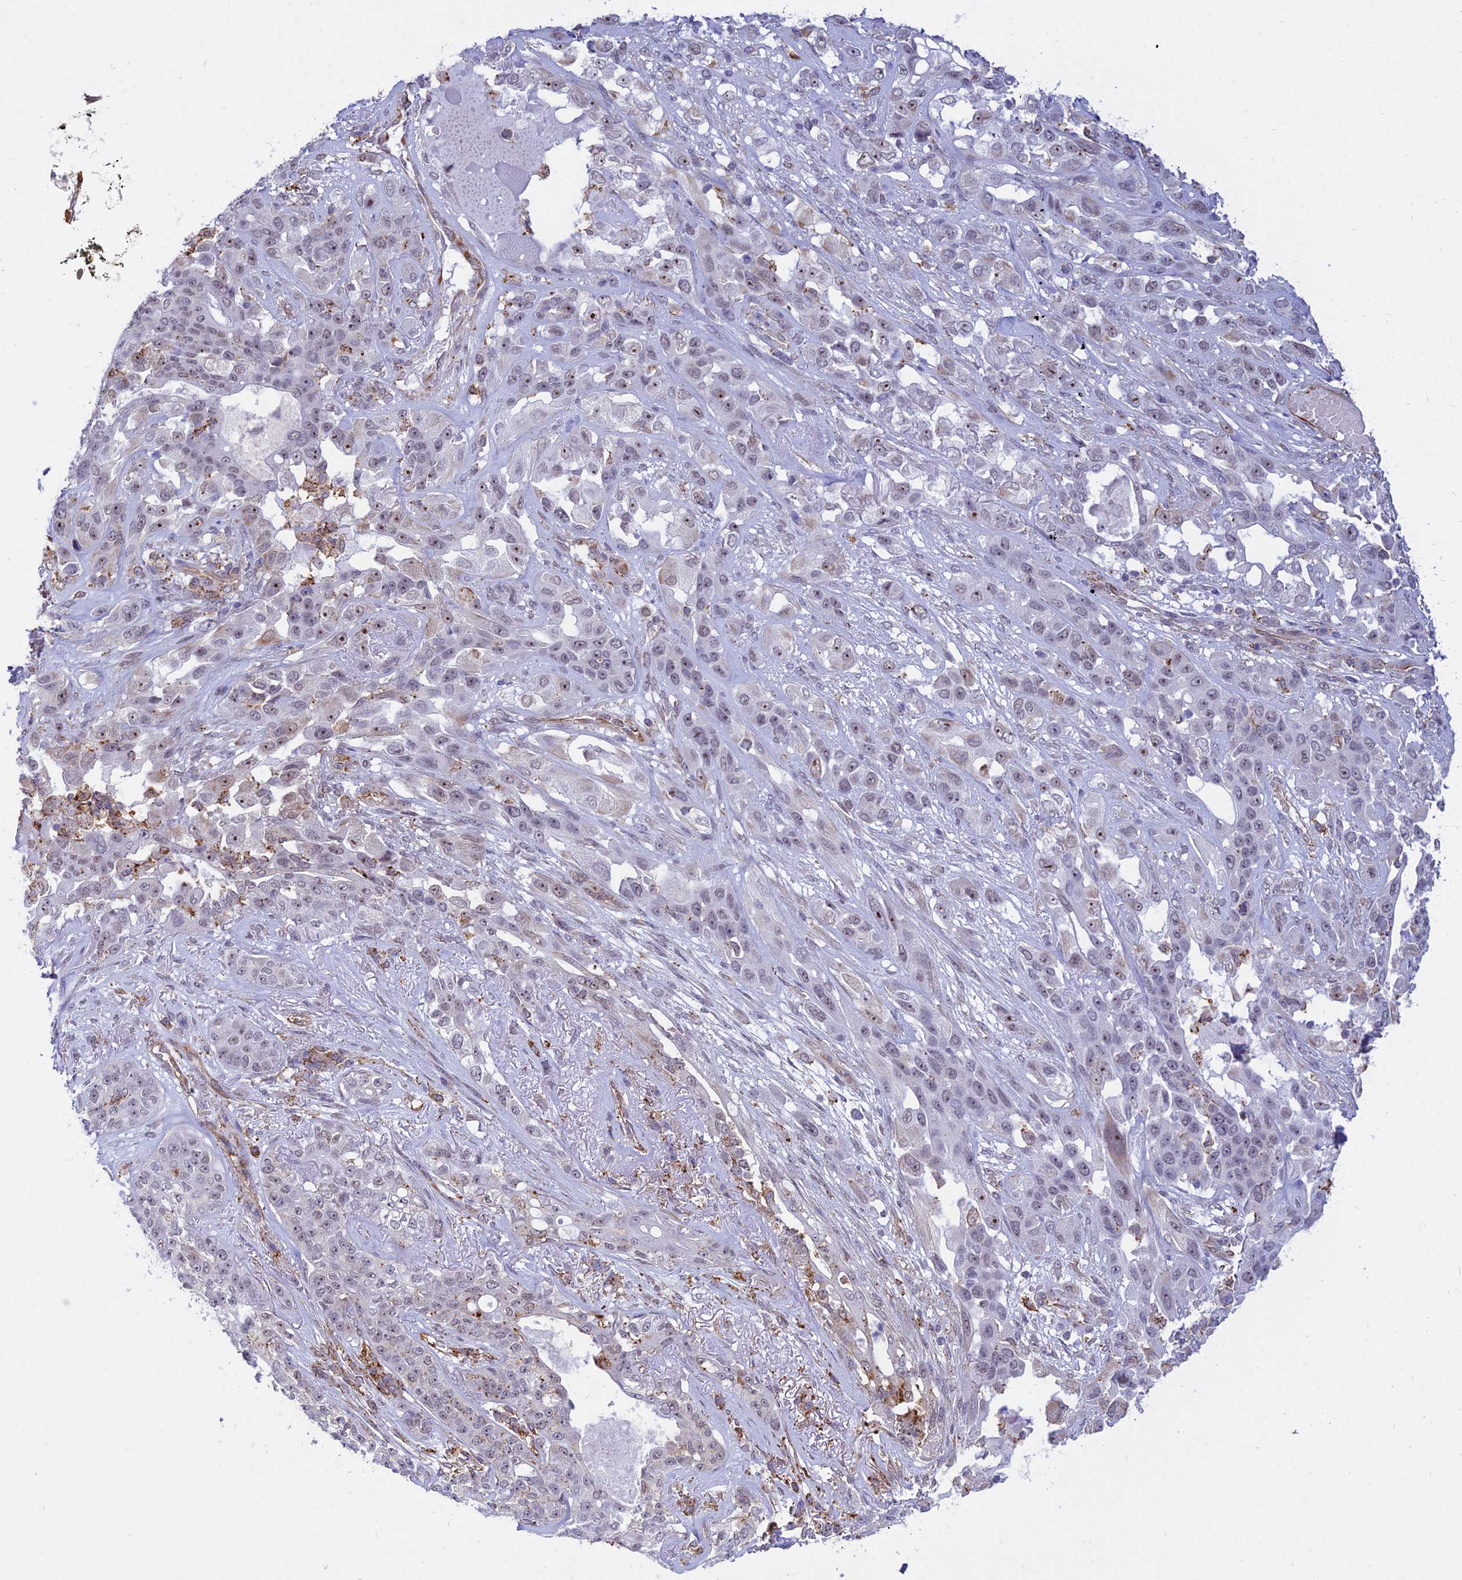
{"staining": {"intensity": "weak", "quantity": "25%-75%", "location": "nuclear"}, "tissue": "lung cancer", "cell_type": "Tumor cells", "image_type": "cancer", "snomed": [{"axis": "morphology", "description": "Squamous cell carcinoma, NOS"}, {"axis": "topography", "description": "Lung"}], "caption": "A micrograph of human lung cancer (squamous cell carcinoma) stained for a protein reveals weak nuclear brown staining in tumor cells. The protein of interest is stained brown, and the nuclei are stained in blue (DAB (3,3'-diaminobenzidine) IHC with brightfield microscopy, high magnification).", "gene": "SAPCD2", "patient": {"sex": "female", "age": 70}}